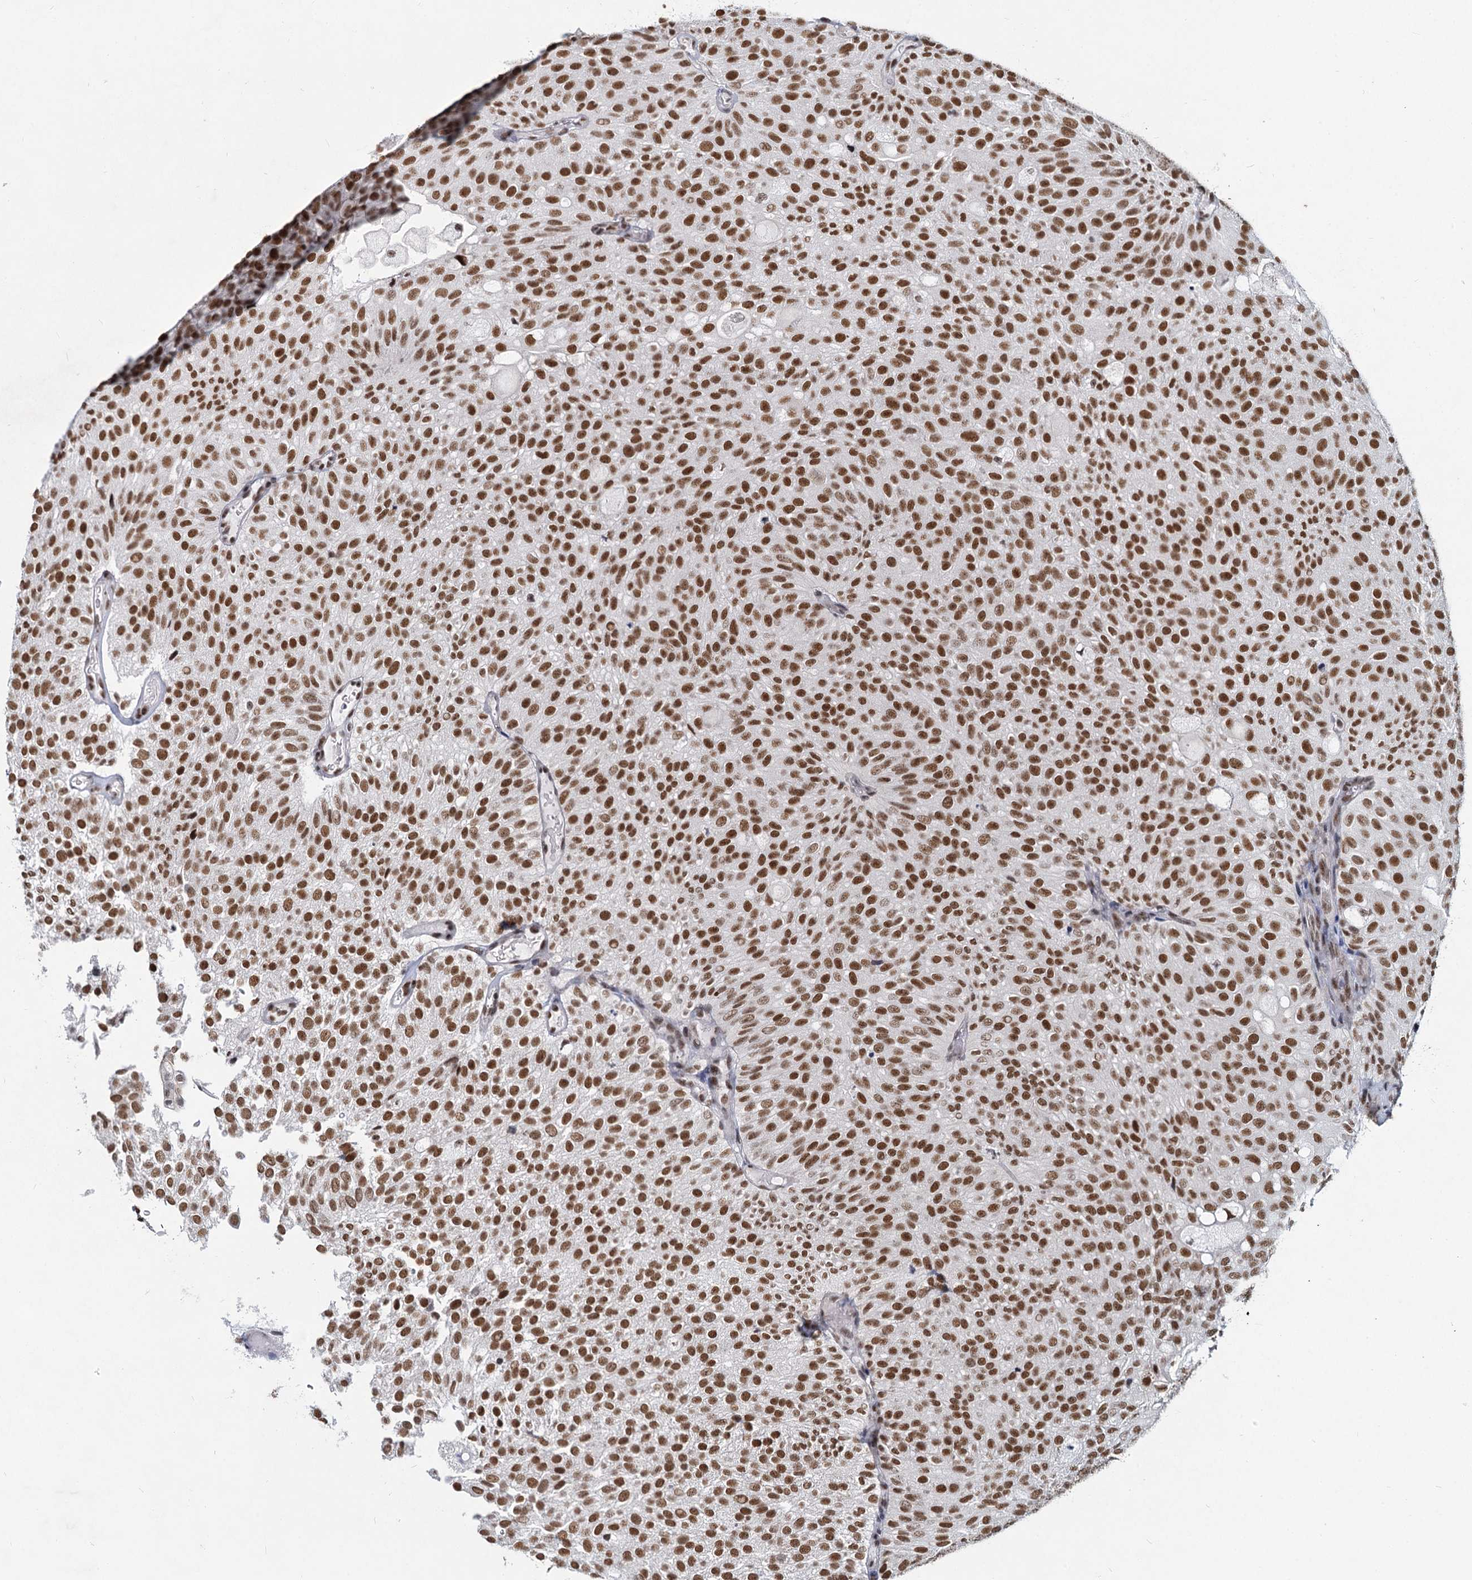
{"staining": {"intensity": "moderate", "quantity": ">75%", "location": "nuclear"}, "tissue": "urothelial cancer", "cell_type": "Tumor cells", "image_type": "cancer", "snomed": [{"axis": "morphology", "description": "Urothelial carcinoma, Low grade"}, {"axis": "topography", "description": "Urinary bladder"}], "caption": "Immunohistochemical staining of urothelial cancer shows medium levels of moderate nuclear protein positivity in about >75% of tumor cells.", "gene": "METTL14", "patient": {"sex": "male", "age": 78}}